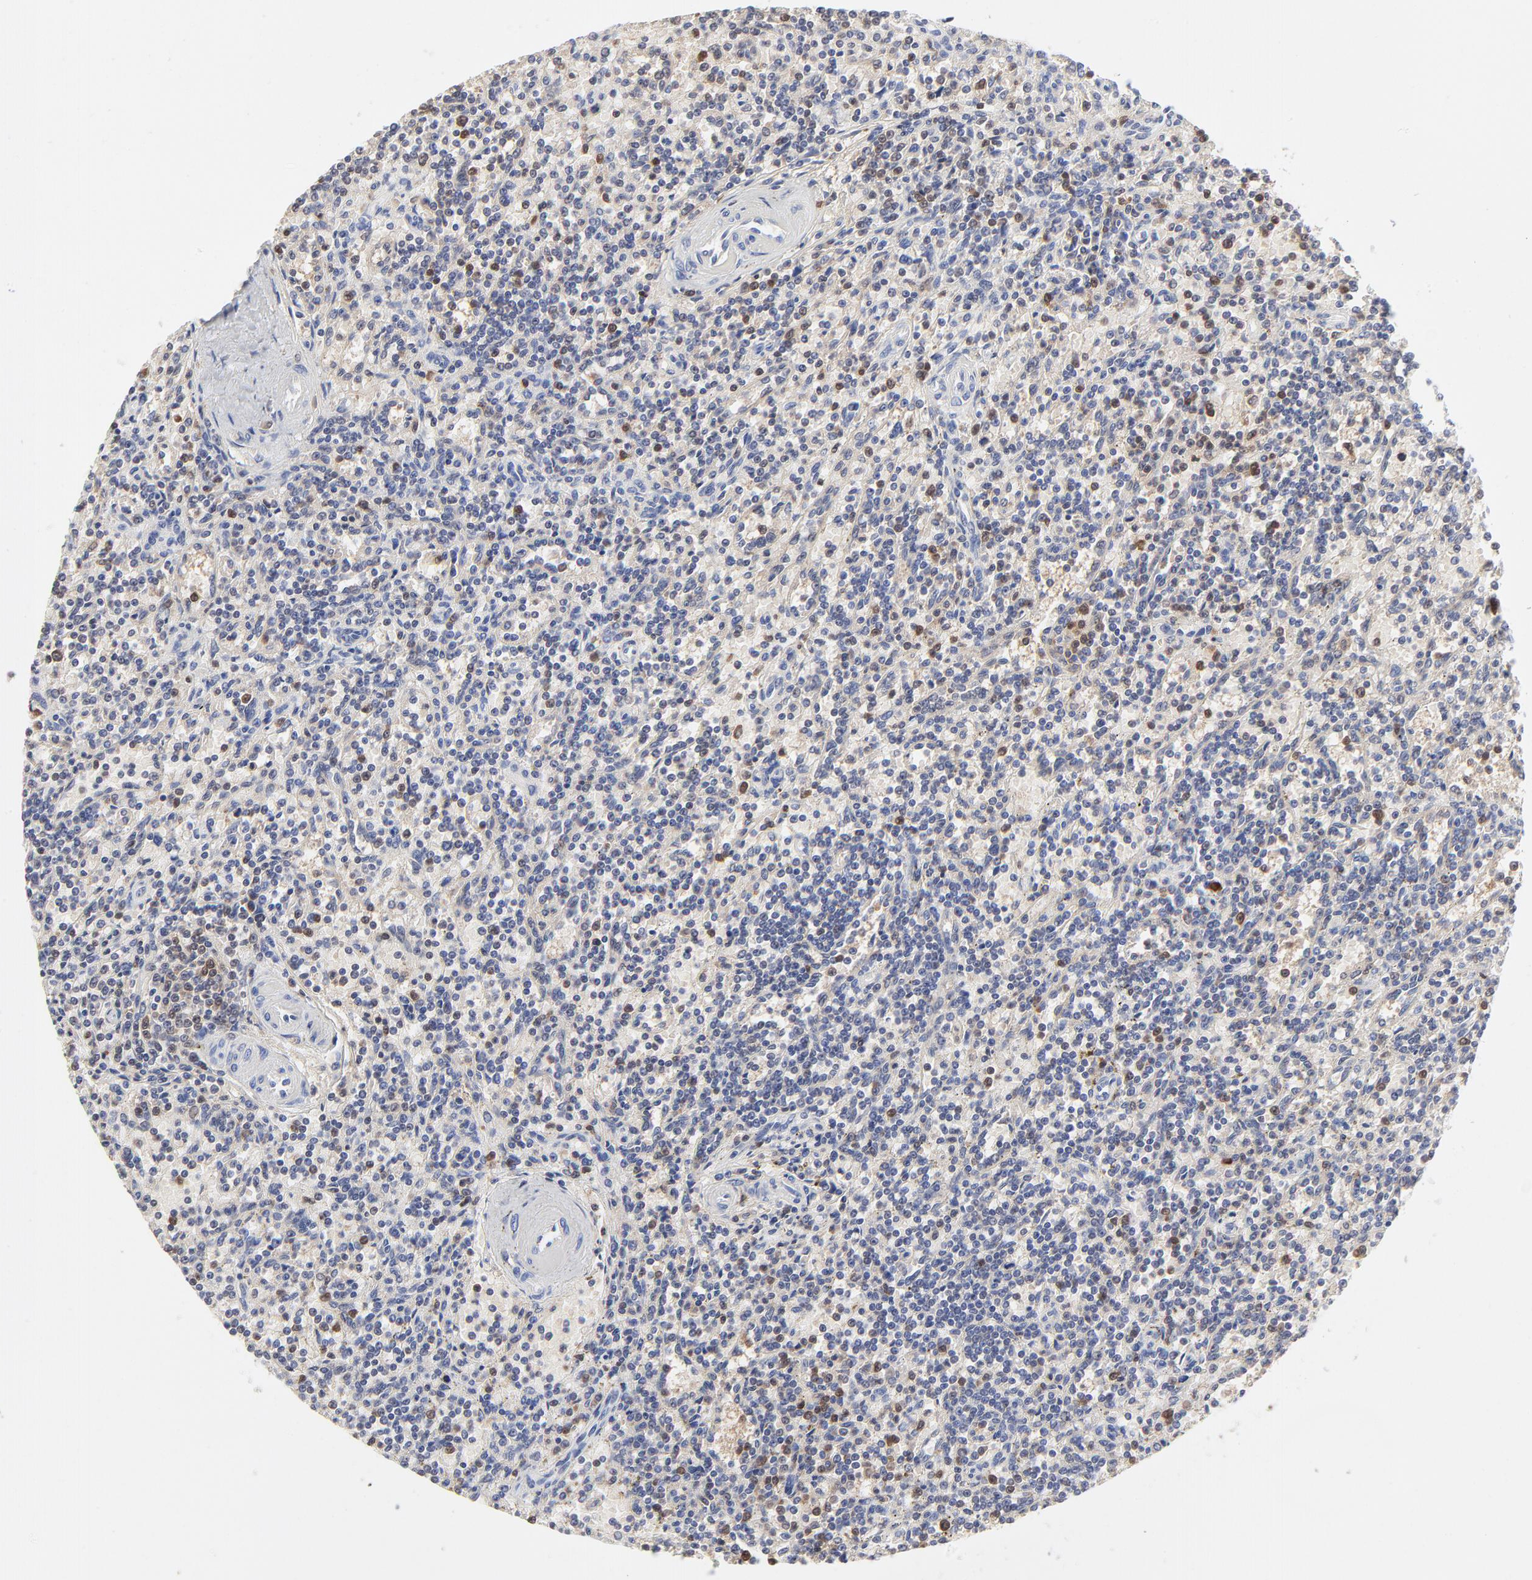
{"staining": {"intensity": "moderate", "quantity": "<25%", "location": "cytoplasmic/membranous"}, "tissue": "lymphoma", "cell_type": "Tumor cells", "image_type": "cancer", "snomed": [{"axis": "morphology", "description": "Malignant lymphoma, non-Hodgkin's type, Low grade"}, {"axis": "topography", "description": "Spleen"}], "caption": "Brown immunohistochemical staining in lymphoma exhibits moderate cytoplasmic/membranous staining in approximately <25% of tumor cells.", "gene": "CASP3", "patient": {"sex": "male", "age": 73}}